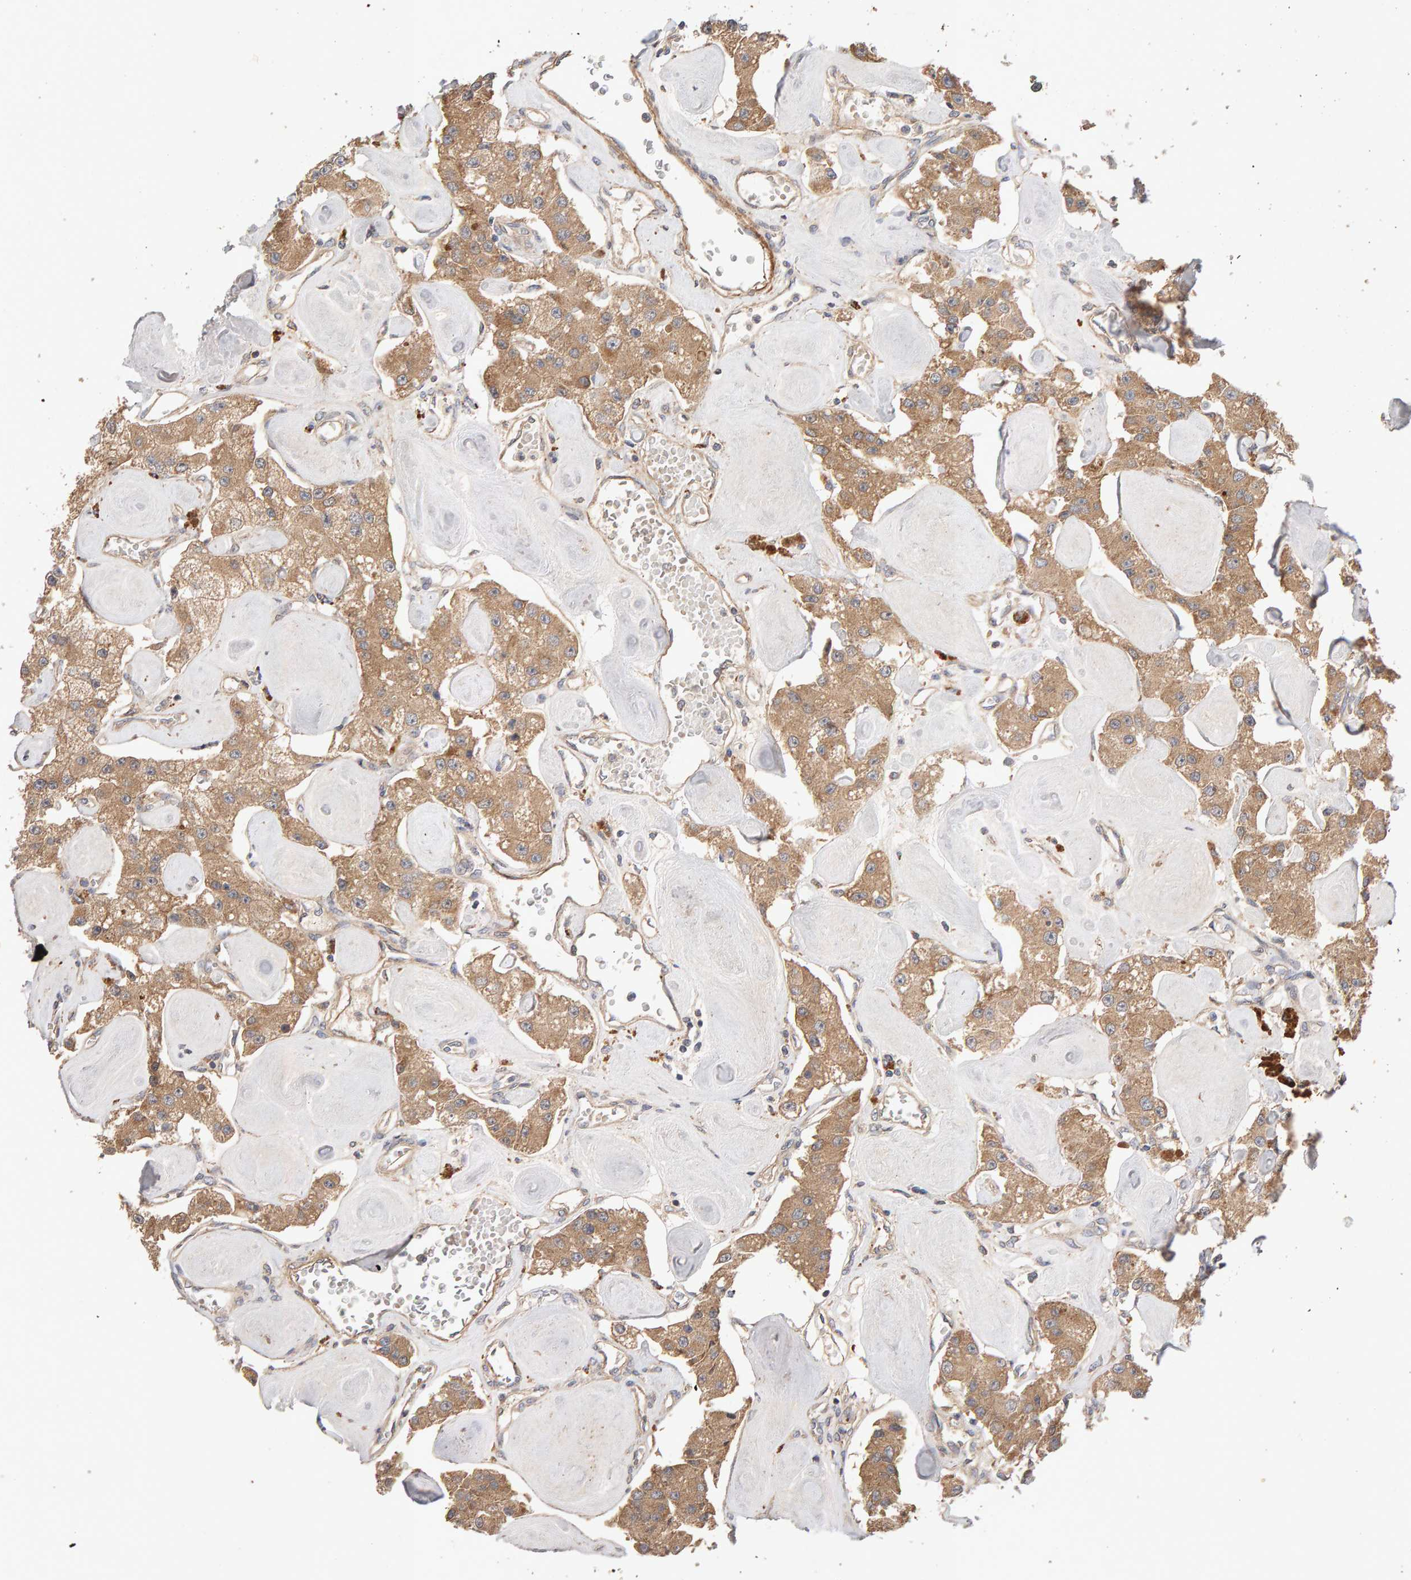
{"staining": {"intensity": "moderate", "quantity": ">75%", "location": "cytoplasmic/membranous"}, "tissue": "carcinoid", "cell_type": "Tumor cells", "image_type": "cancer", "snomed": [{"axis": "morphology", "description": "Carcinoid, malignant, NOS"}, {"axis": "topography", "description": "Pancreas"}], "caption": "DAB (3,3'-diaminobenzidine) immunohistochemical staining of carcinoid reveals moderate cytoplasmic/membranous protein positivity in approximately >75% of tumor cells.", "gene": "RNF19A", "patient": {"sex": "male", "age": 41}}